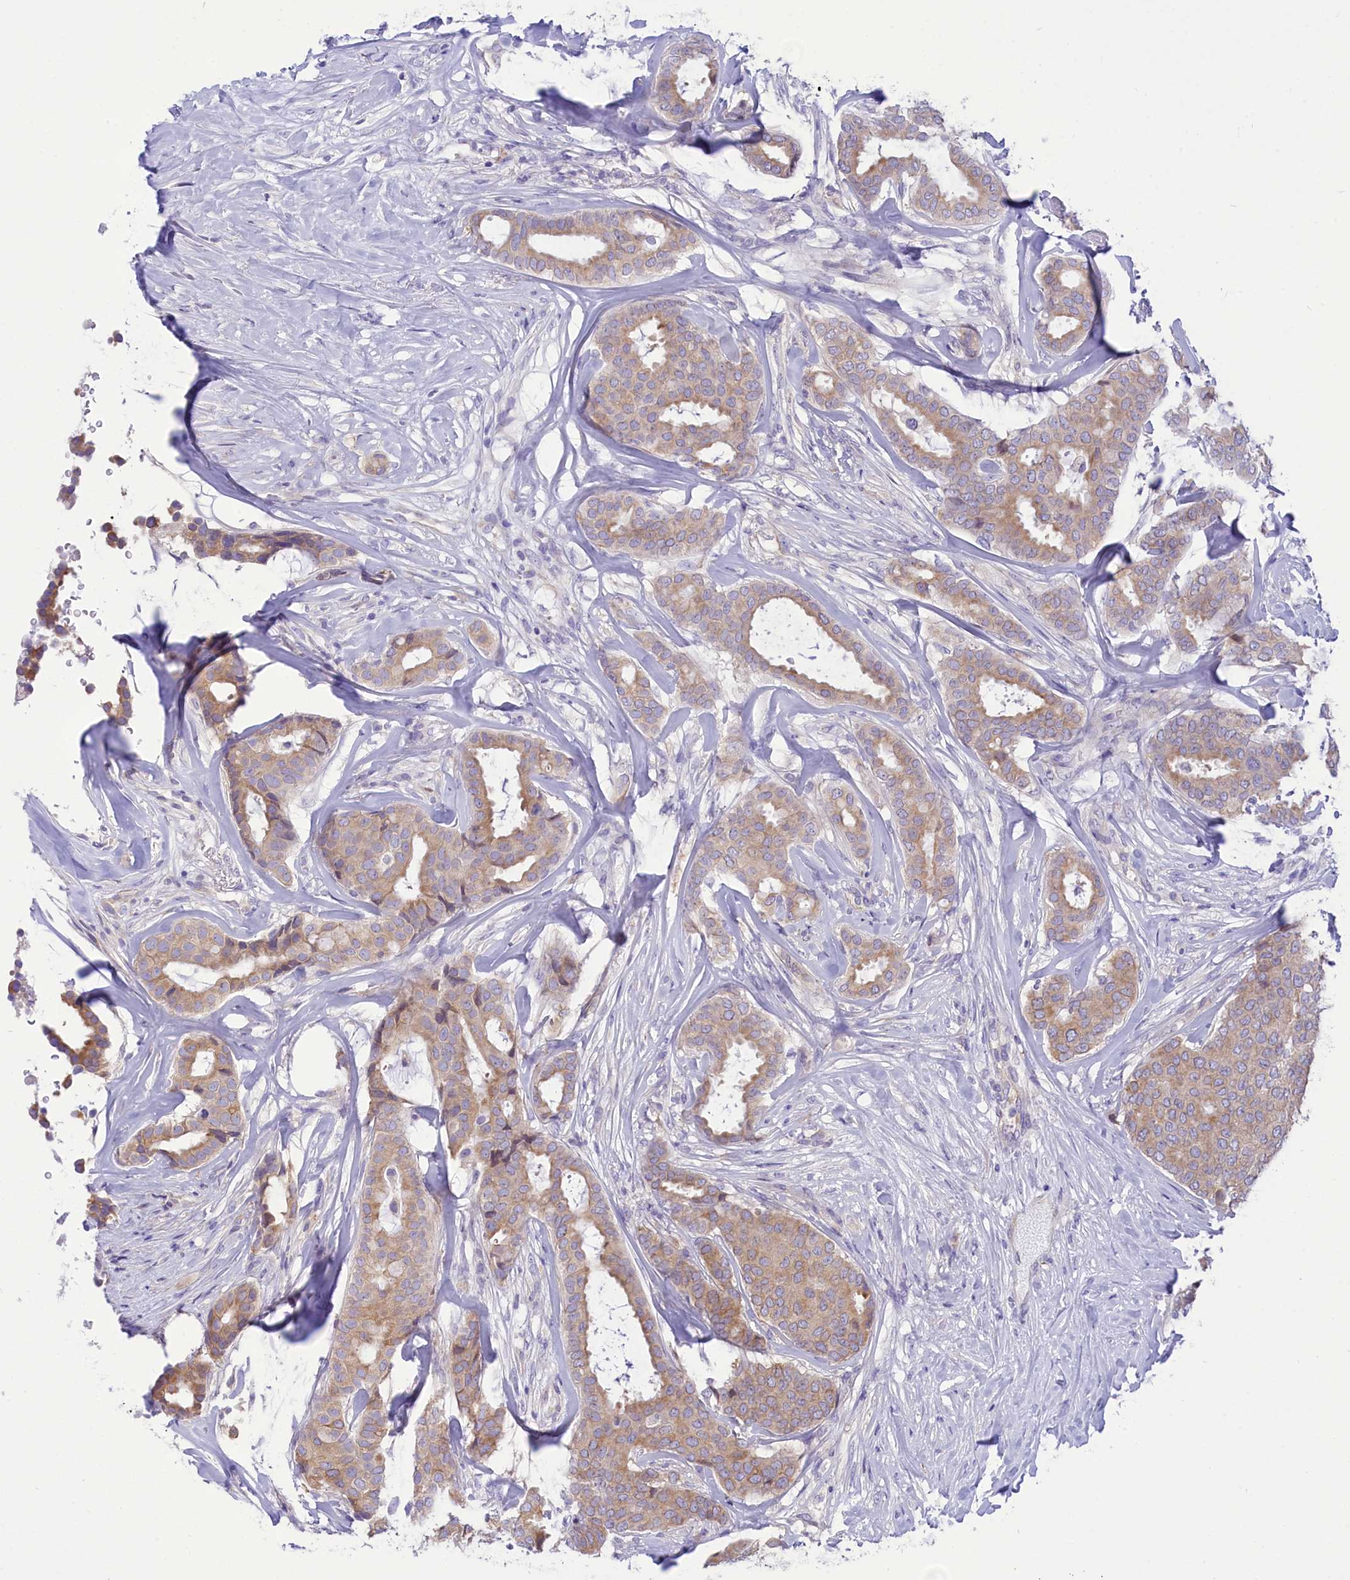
{"staining": {"intensity": "weak", "quantity": ">75%", "location": "cytoplasmic/membranous"}, "tissue": "breast cancer", "cell_type": "Tumor cells", "image_type": "cancer", "snomed": [{"axis": "morphology", "description": "Duct carcinoma"}, {"axis": "topography", "description": "Breast"}], "caption": "High-power microscopy captured an immunohistochemistry (IHC) photomicrograph of breast cancer (invasive ductal carcinoma), revealing weak cytoplasmic/membranous staining in about >75% of tumor cells.", "gene": "DCAF16", "patient": {"sex": "female", "age": 75}}